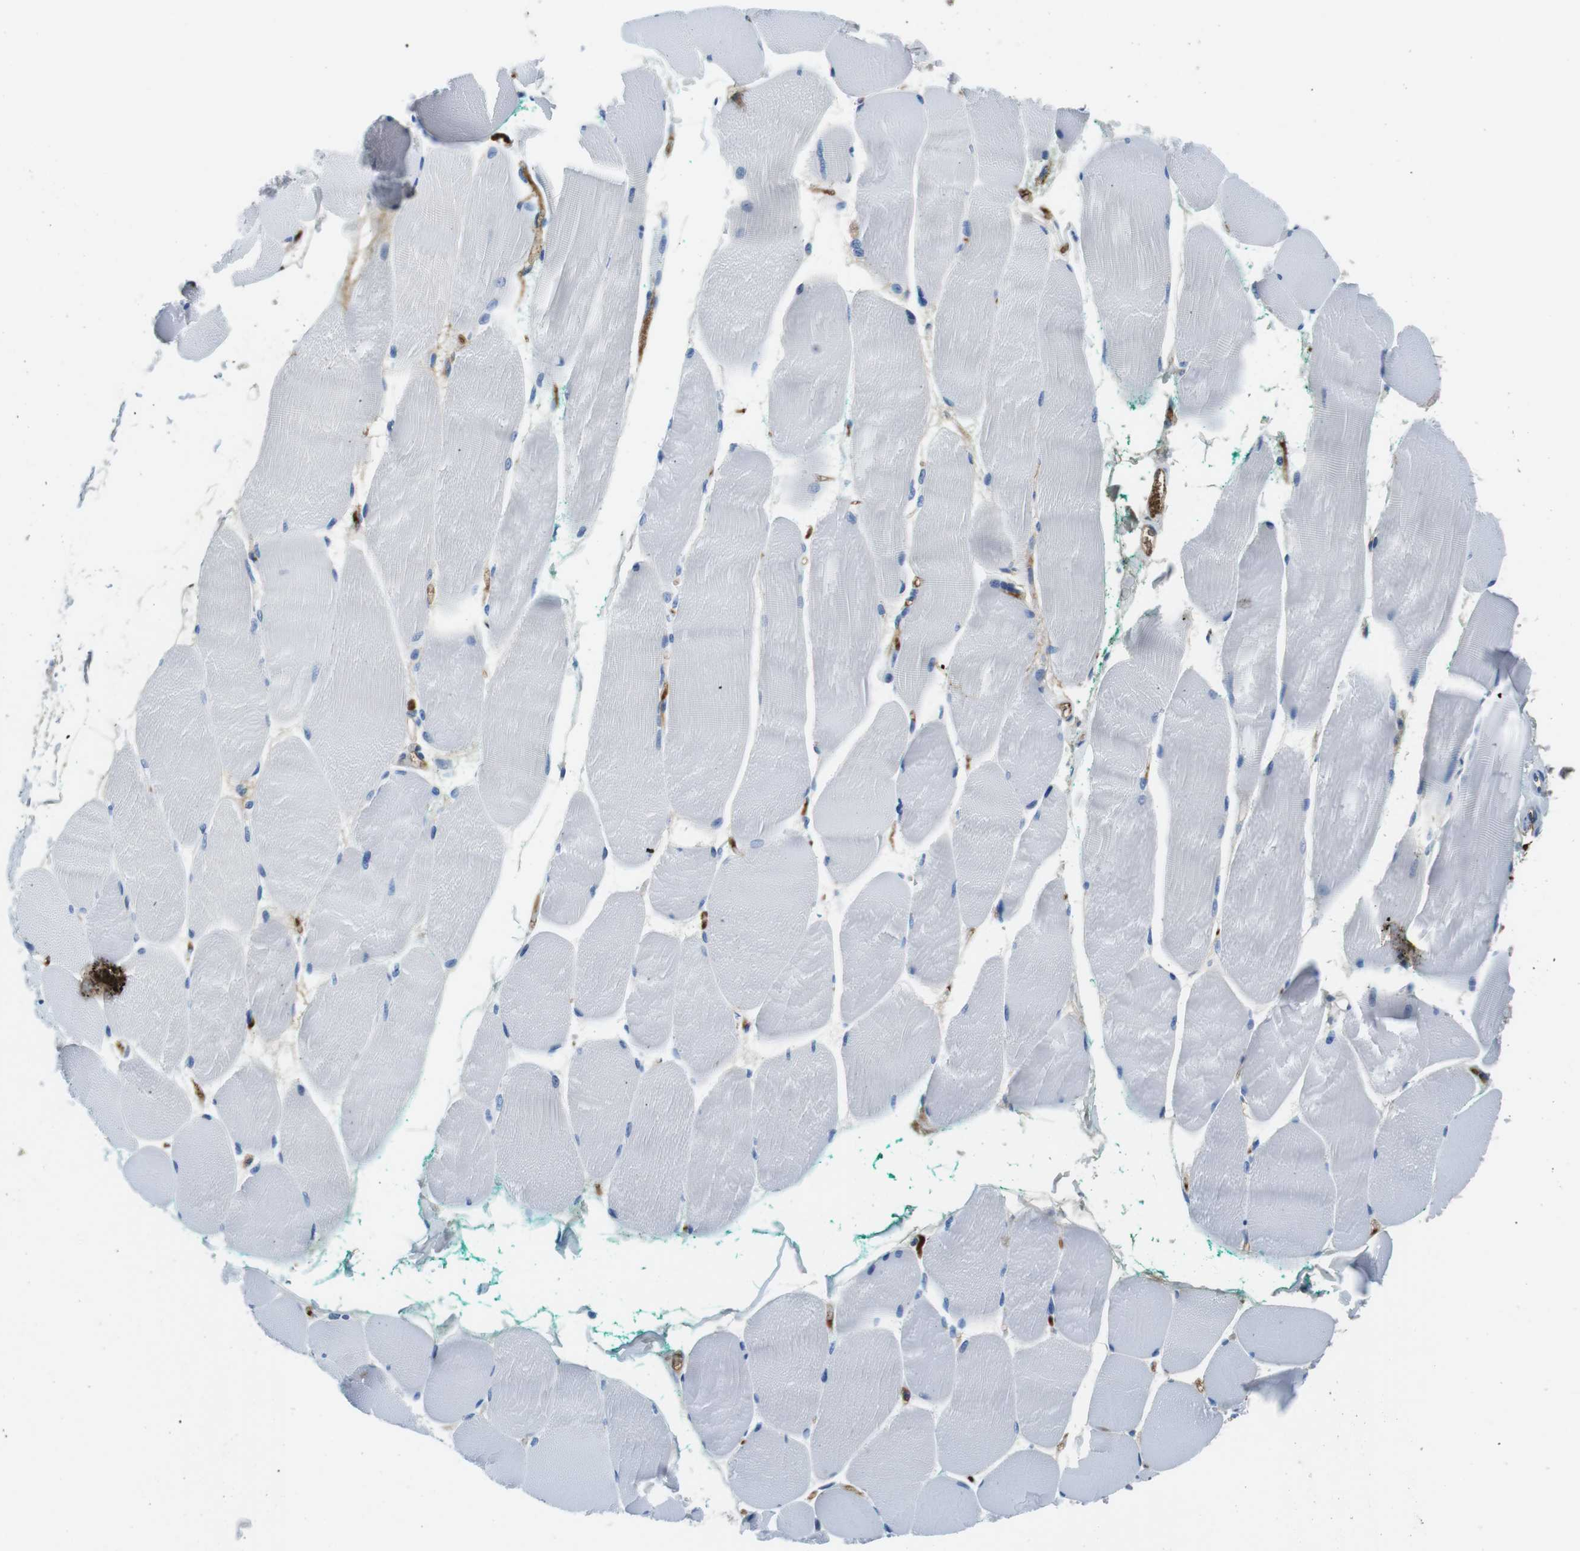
{"staining": {"intensity": "negative", "quantity": "none", "location": "none"}, "tissue": "skeletal muscle", "cell_type": "Myocytes", "image_type": "normal", "snomed": [{"axis": "morphology", "description": "Normal tissue, NOS"}, {"axis": "morphology", "description": "Squamous cell carcinoma, NOS"}, {"axis": "topography", "description": "Skeletal muscle"}], "caption": "The photomicrograph exhibits no significant positivity in myocytes of skeletal muscle.", "gene": "IGKC", "patient": {"sex": "male", "age": 51}}